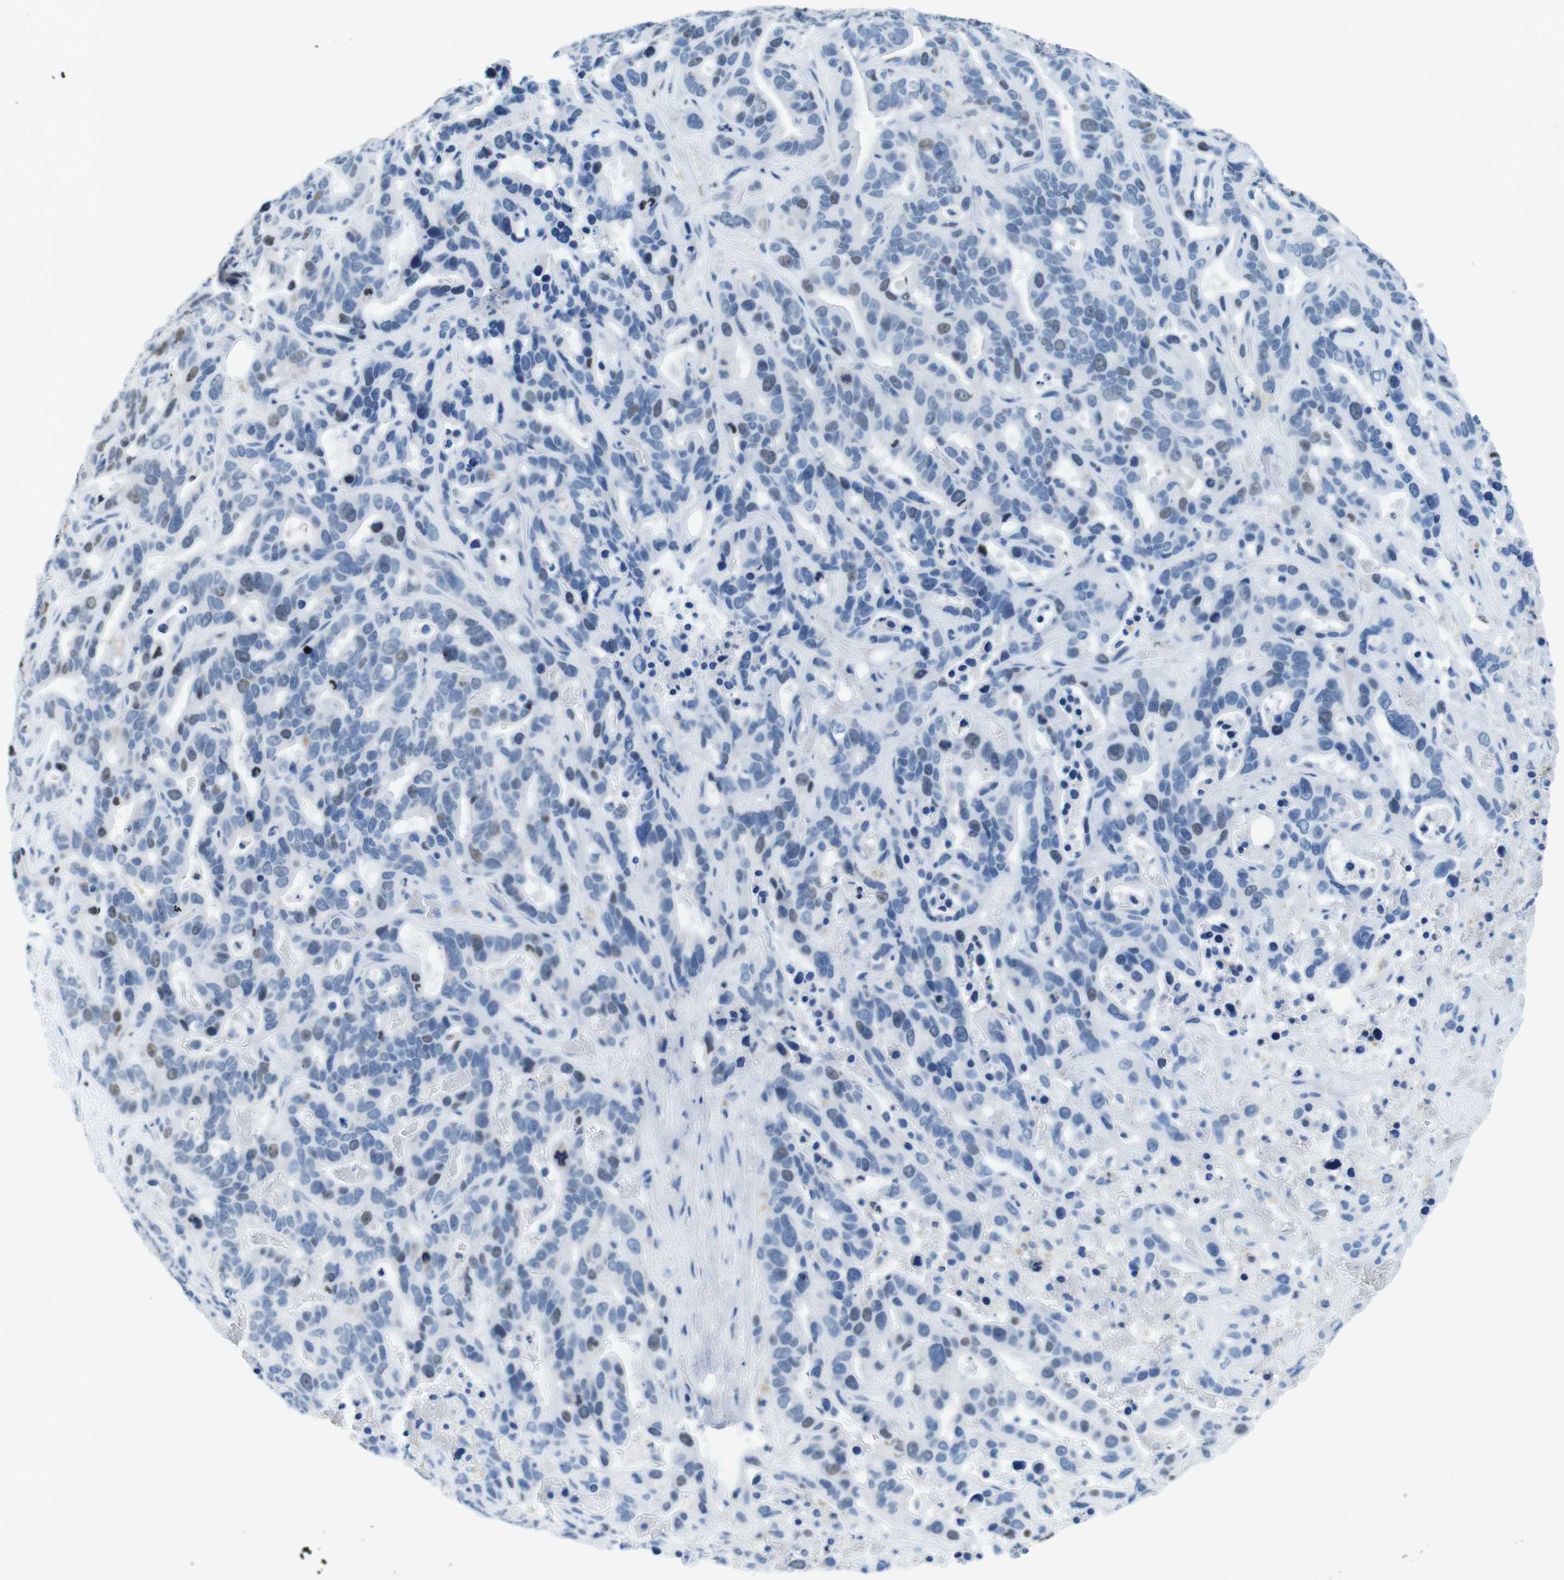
{"staining": {"intensity": "weak", "quantity": "<25%", "location": "nuclear"}, "tissue": "liver cancer", "cell_type": "Tumor cells", "image_type": "cancer", "snomed": [{"axis": "morphology", "description": "Cholangiocarcinoma"}, {"axis": "topography", "description": "Liver"}], "caption": "IHC micrograph of neoplastic tissue: liver cancer (cholangiocarcinoma) stained with DAB shows no significant protein expression in tumor cells.", "gene": "CTAG1B", "patient": {"sex": "female", "age": 65}}